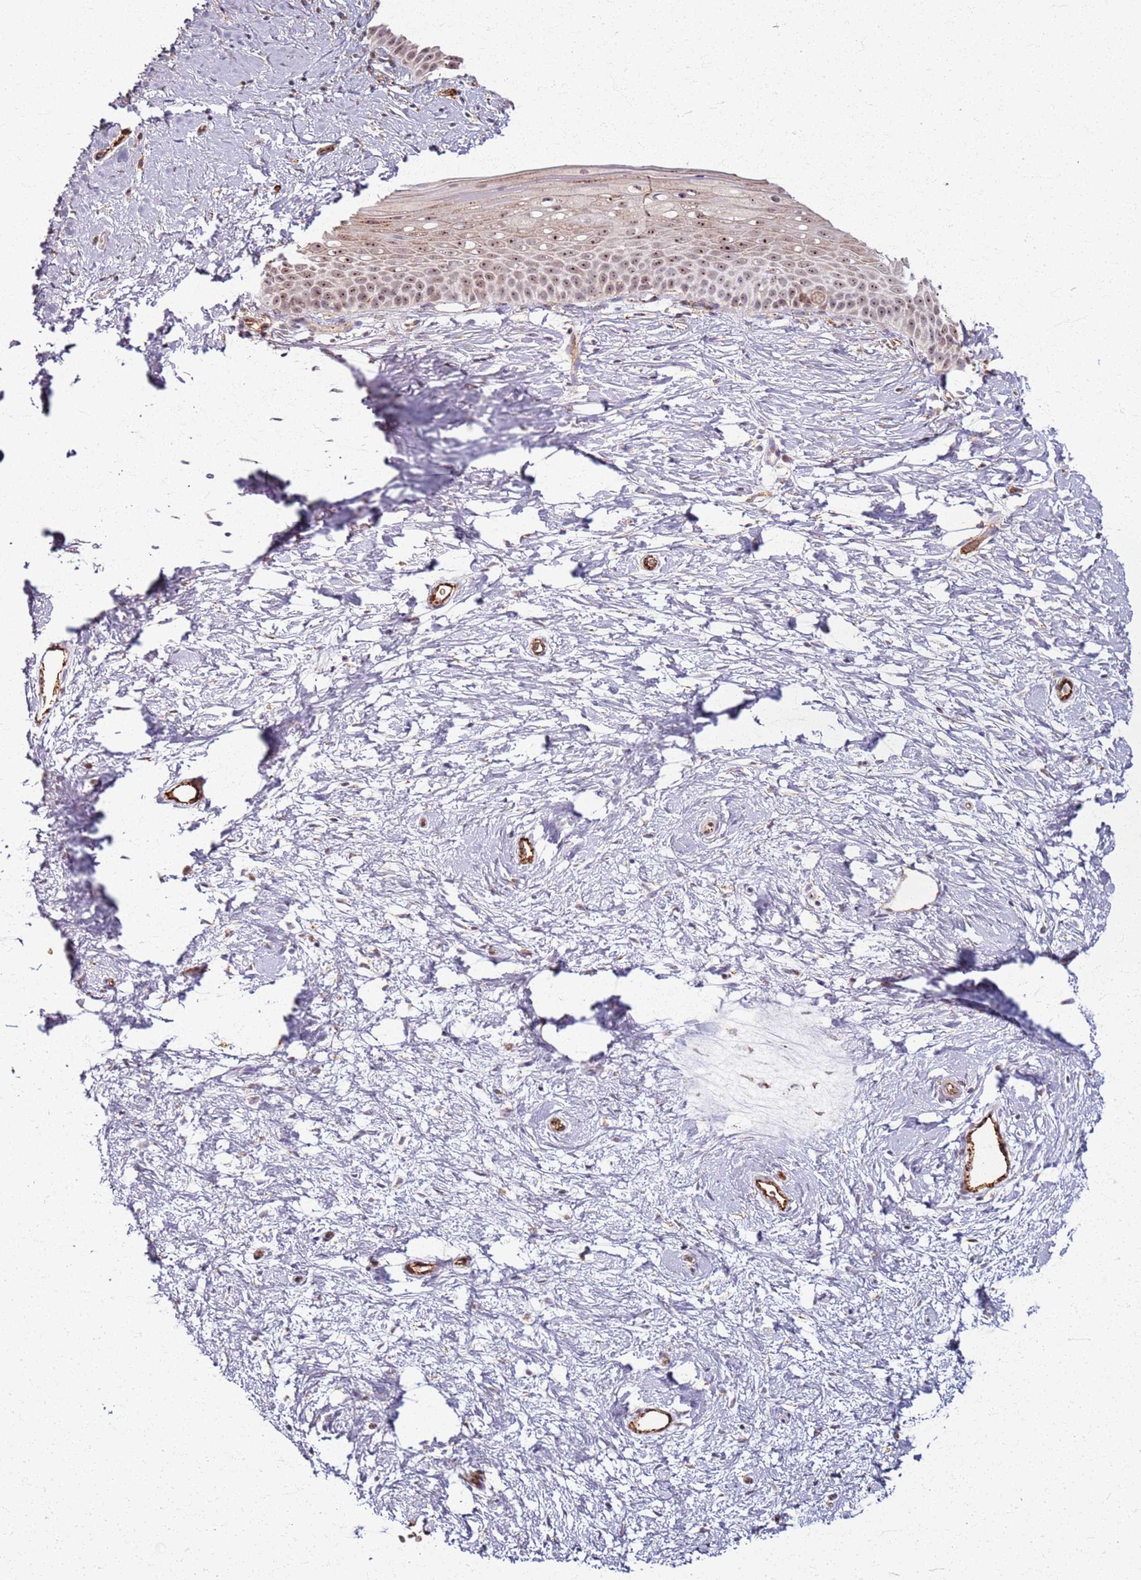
{"staining": {"intensity": "strong", "quantity": "<25%", "location": "cytoplasmic/membranous"}, "tissue": "cervix", "cell_type": "Glandular cells", "image_type": "normal", "snomed": [{"axis": "morphology", "description": "Normal tissue, NOS"}, {"axis": "topography", "description": "Cervix"}], "caption": "This is an image of immunohistochemistry staining of unremarkable cervix, which shows strong positivity in the cytoplasmic/membranous of glandular cells.", "gene": "KRI1", "patient": {"sex": "female", "age": 57}}